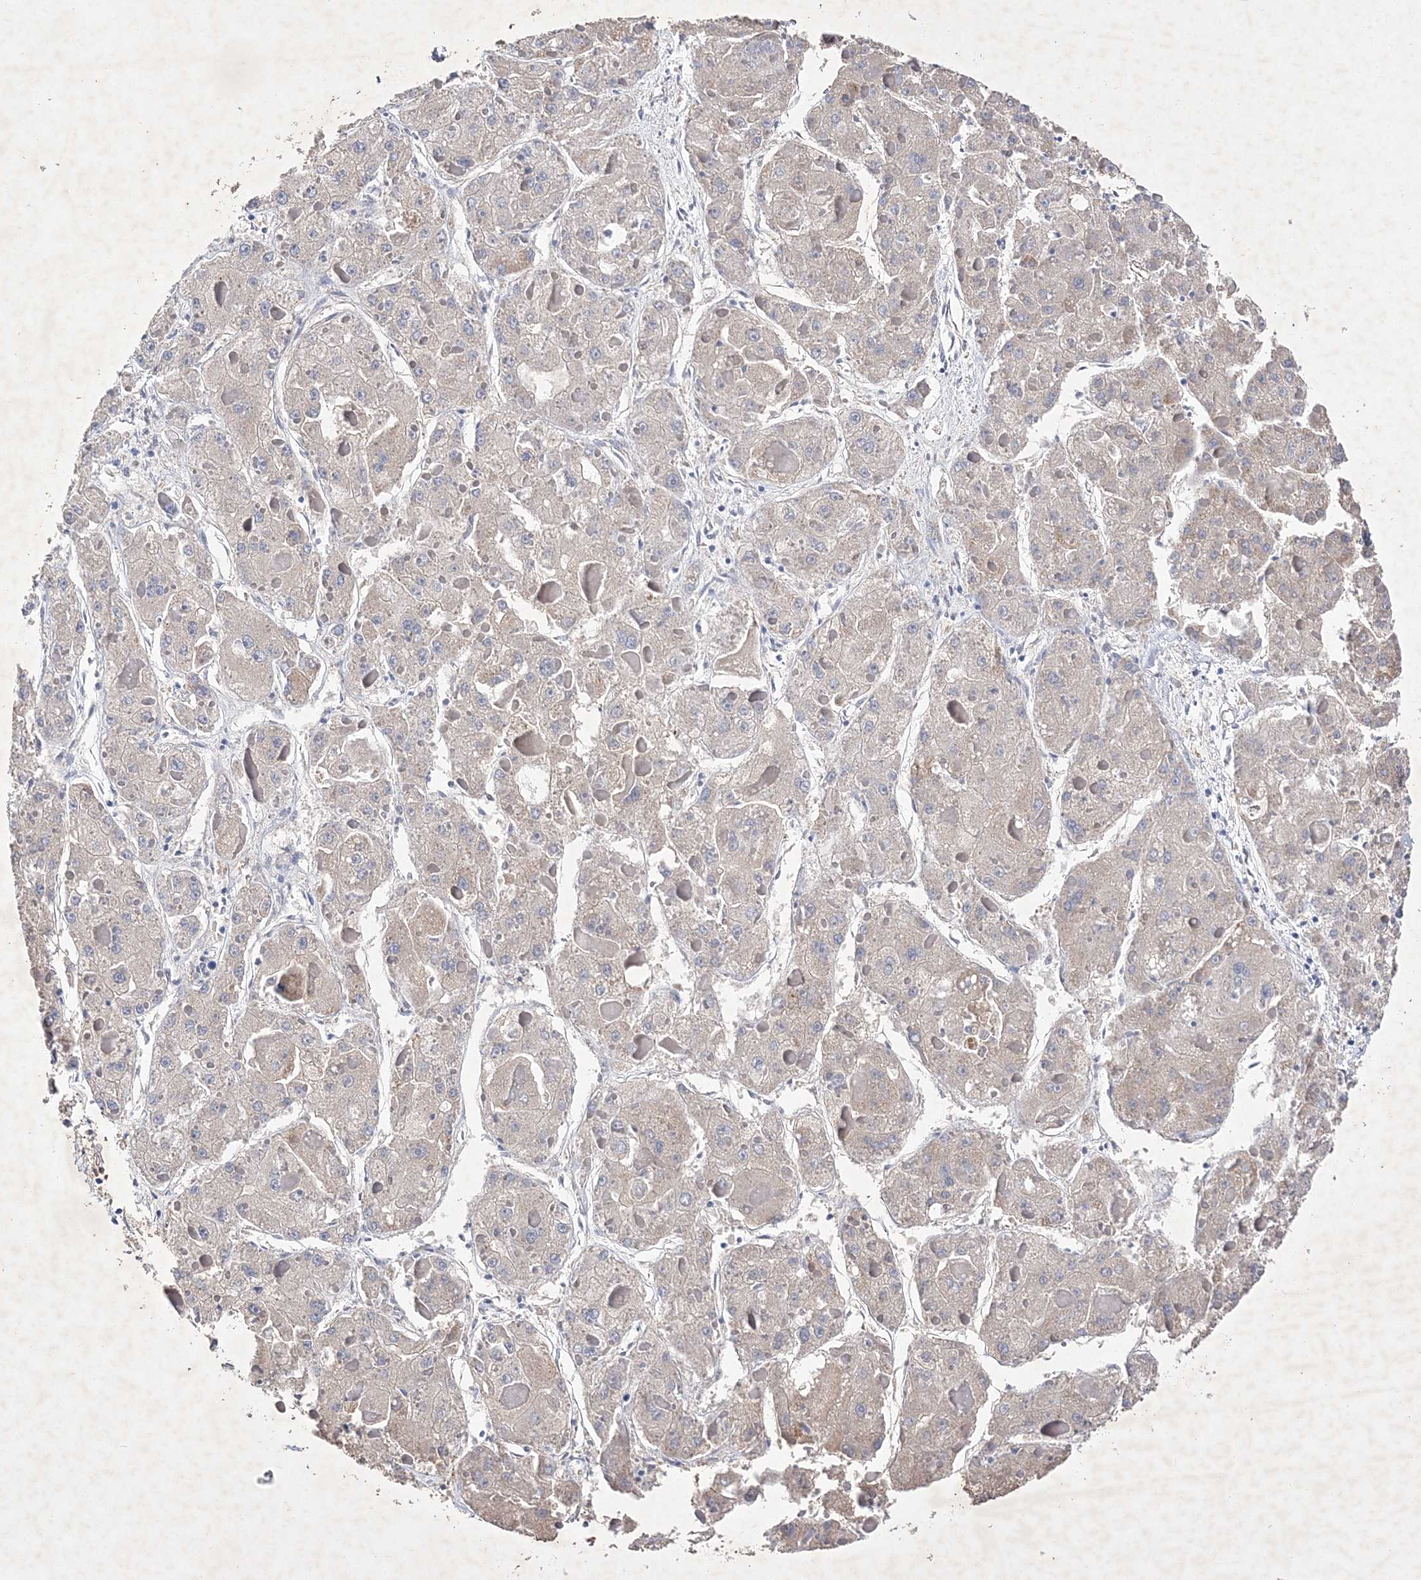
{"staining": {"intensity": "weak", "quantity": "<25%", "location": "cytoplasmic/membranous"}, "tissue": "liver cancer", "cell_type": "Tumor cells", "image_type": "cancer", "snomed": [{"axis": "morphology", "description": "Carcinoma, Hepatocellular, NOS"}, {"axis": "topography", "description": "Liver"}], "caption": "High power microscopy micrograph of an immunohistochemistry micrograph of liver cancer, revealing no significant staining in tumor cells.", "gene": "METTL8", "patient": {"sex": "female", "age": 73}}